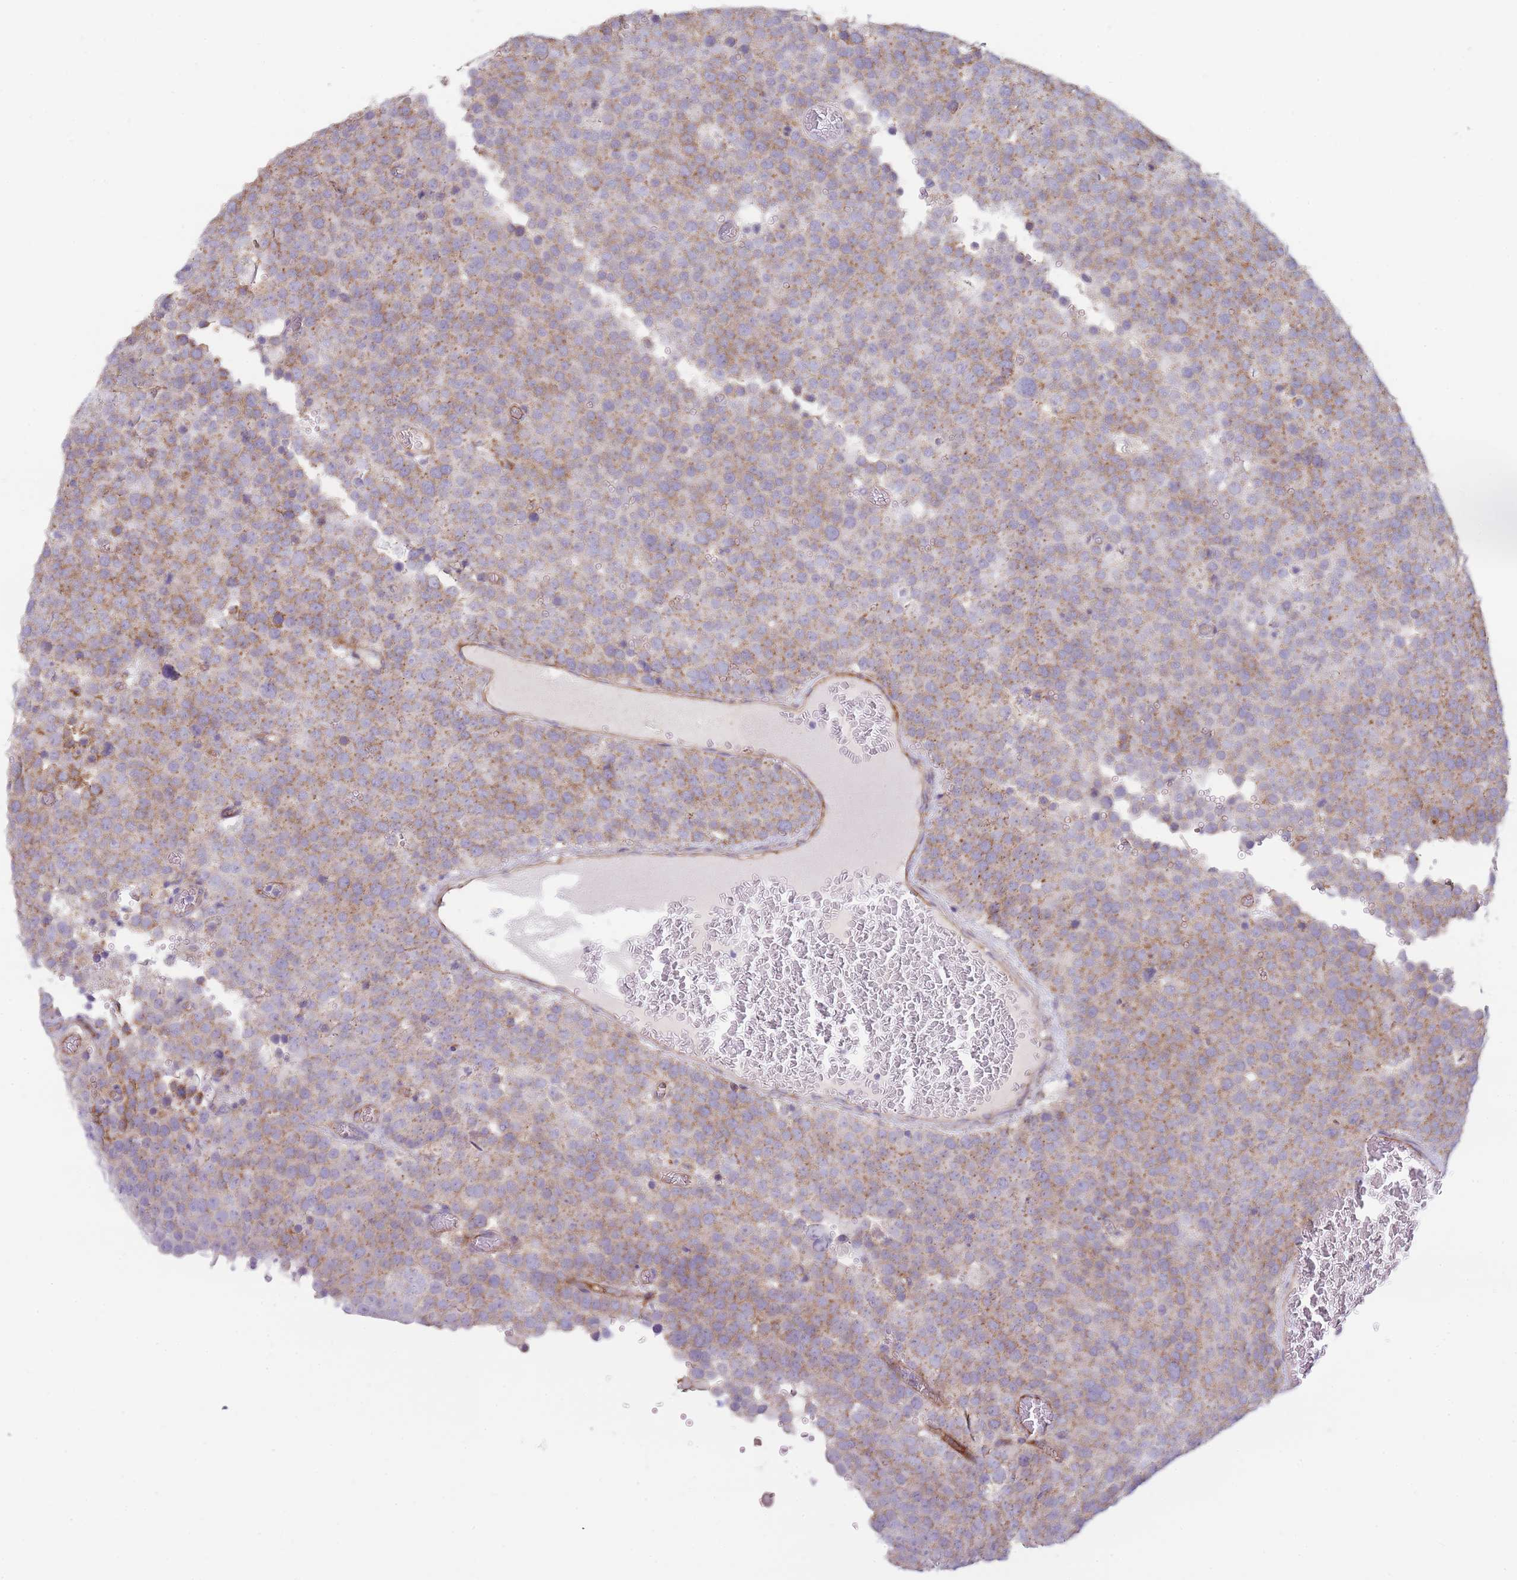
{"staining": {"intensity": "moderate", "quantity": ">75%", "location": "cytoplasmic/membranous"}, "tissue": "testis cancer", "cell_type": "Tumor cells", "image_type": "cancer", "snomed": [{"axis": "morphology", "description": "Normal tissue, NOS"}, {"axis": "morphology", "description": "Seminoma, NOS"}, {"axis": "topography", "description": "Testis"}], "caption": "Protein expression analysis of testis cancer (seminoma) reveals moderate cytoplasmic/membranous staining in about >75% of tumor cells. (brown staining indicates protein expression, while blue staining denotes nuclei).", "gene": "UTP14A", "patient": {"sex": "male", "age": 71}}